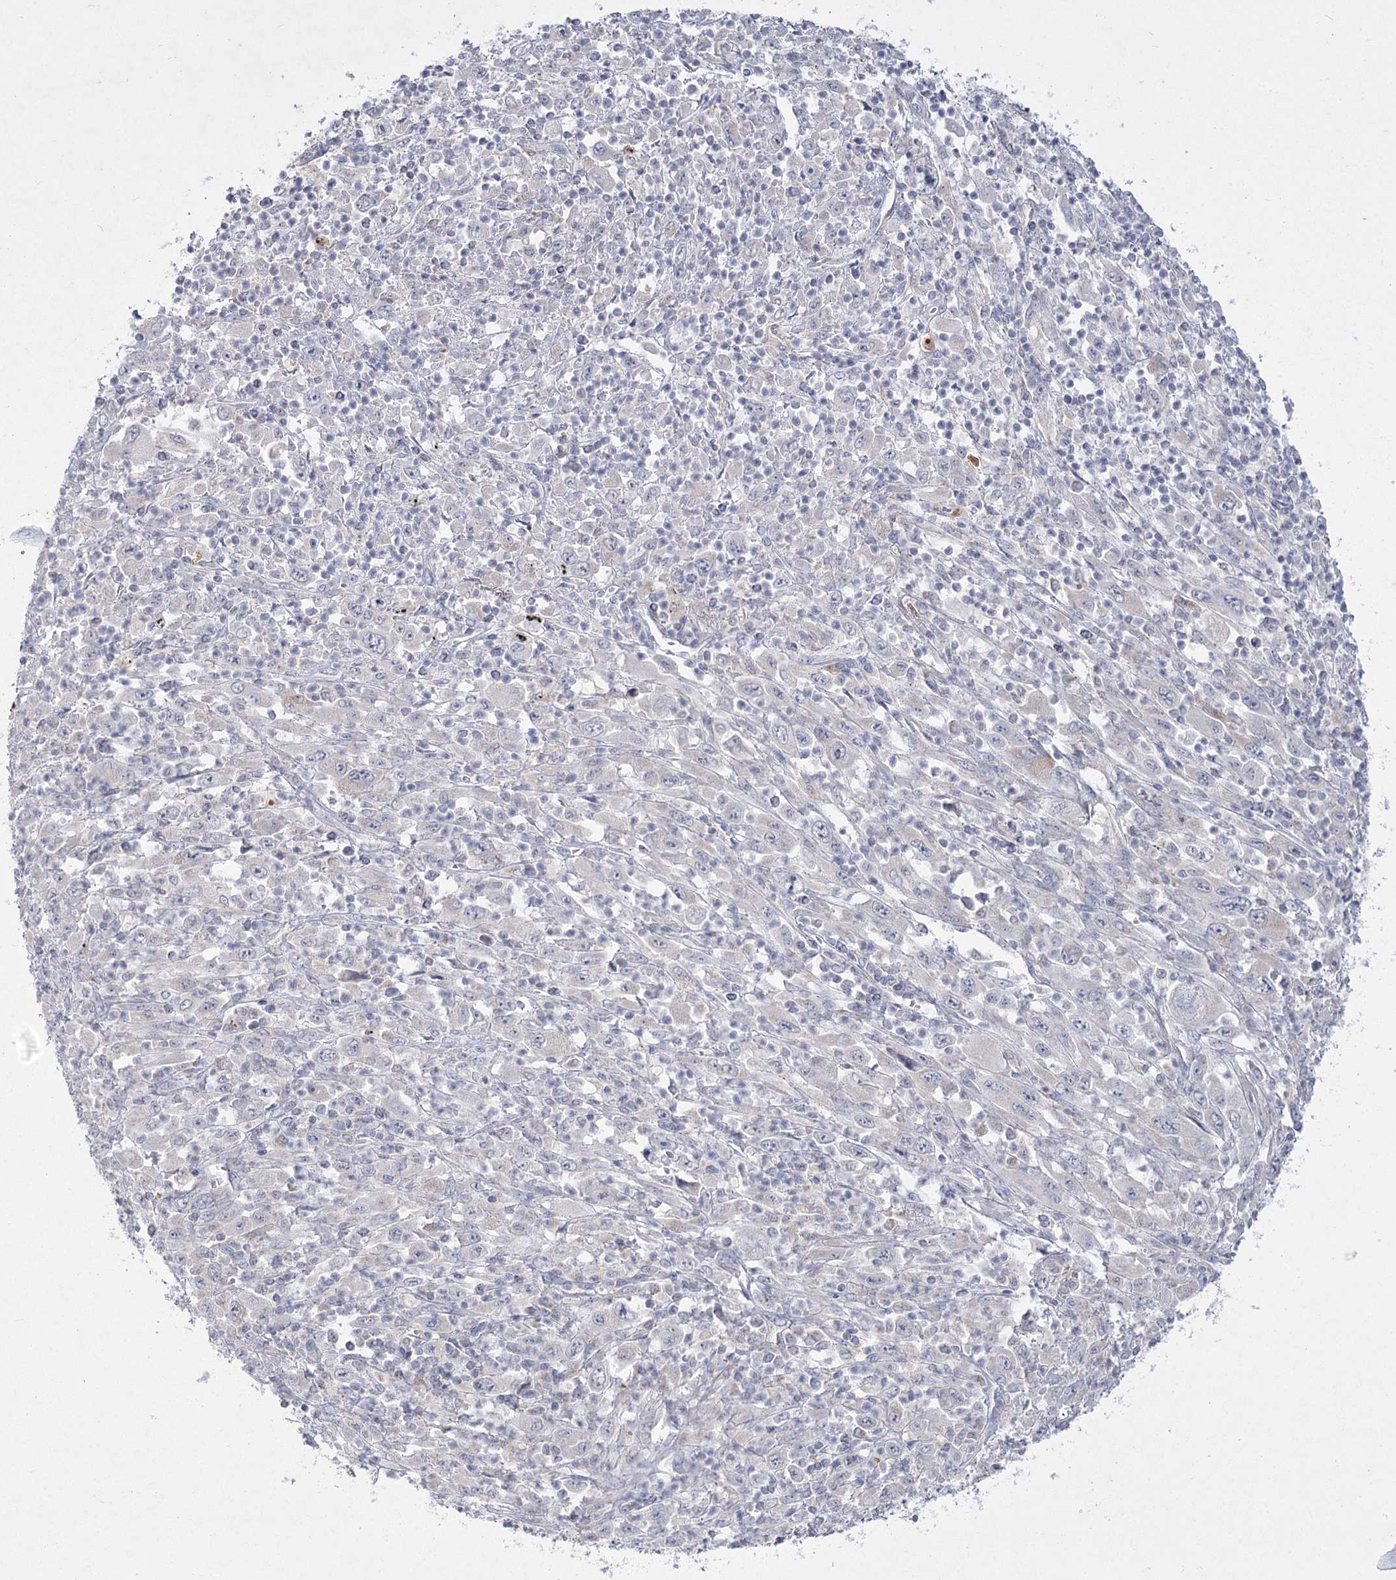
{"staining": {"intensity": "negative", "quantity": "none", "location": "none"}, "tissue": "melanoma", "cell_type": "Tumor cells", "image_type": "cancer", "snomed": [{"axis": "morphology", "description": "Malignant melanoma, Metastatic site"}, {"axis": "topography", "description": "Skin"}], "caption": "Photomicrograph shows no significant protein positivity in tumor cells of malignant melanoma (metastatic site).", "gene": "PDHB", "patient": {"sex": "female", "age": 56}}